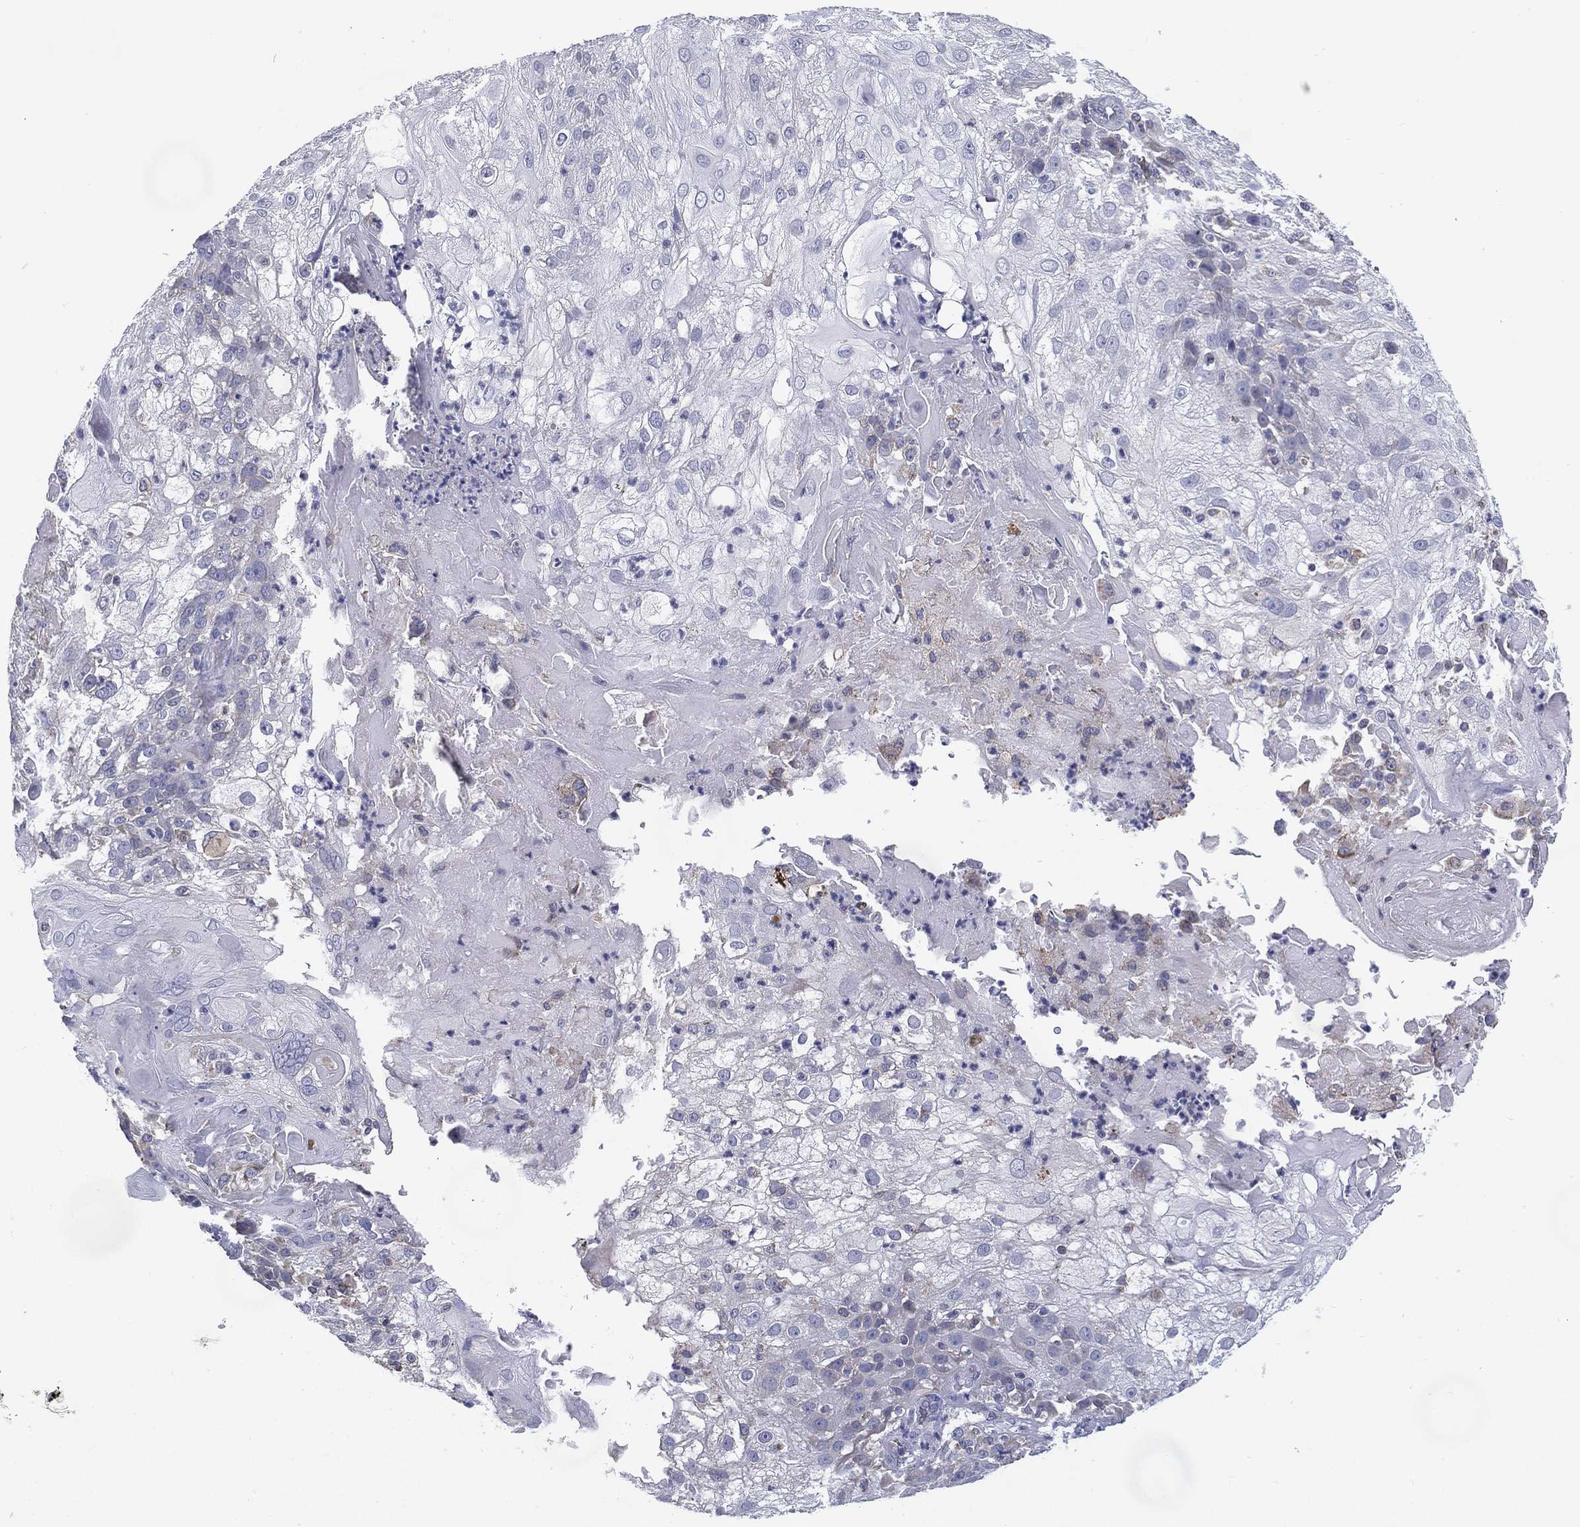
{"staining": {"intensity": "negative", "quantity": "none", "location": "none"}, "tissue": "skin cancer", "cell_type": "Tumor cells", "image_type": "cancer", "snomed": [{"axis": "morphology", "description": "Normal tissue, NOS"}, {"axis": "morphology", "description": "Squamous cell carcinoma, NOS"}, {"axis": "topography", "description": "Skin"}], "caption": "High power microscopy photomicrograph of an IHC image of skin cancer, revealing no significant expression in tumor cells.", "gene": "C19orf18", "patient": {"sex": "female", "age": 83}}